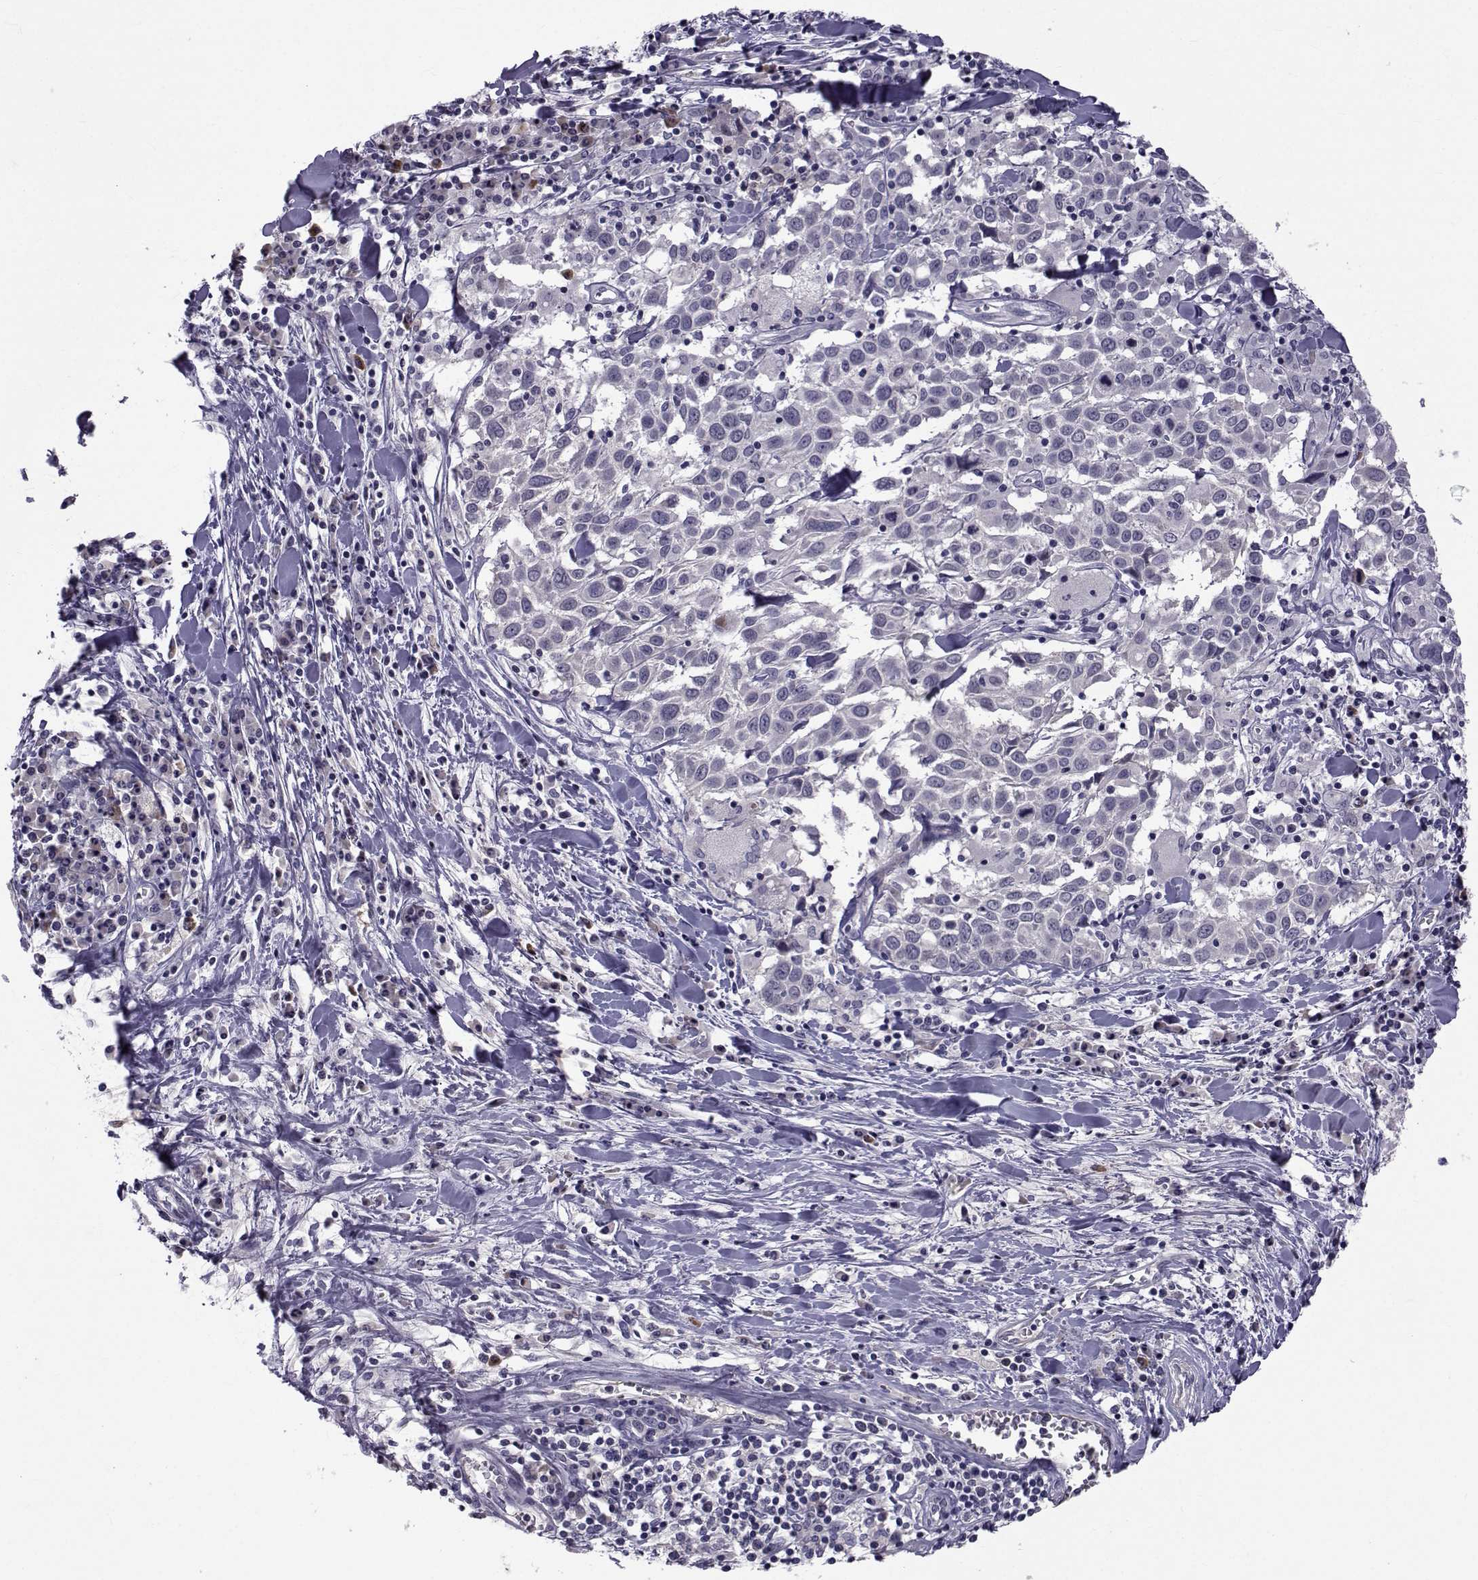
{"staining": {"intensity": "negative", "quantity": "none", "location": "none"}, "tissue": "lung cancer", "cell_type": "Tumor cells", "image_type": "cancer", "snomed": [{"axis": "morphology", "description": "Squamous cell carcinoma, NOS"}, {"axis": "topography", "description": "Lung"}], "caption": "IHC micrograph of neoplastic tissue: human lung squamous cell carcinoma stained with DAB displays no significant protein staining in tumor cells. (Brightfield microscopy of DAB (3,3'-diaminobenzidine) immunohistochemistry at high magnification).", "gene": "TNFRSF11B", "patient": {"sex": "male", "age": 57}}